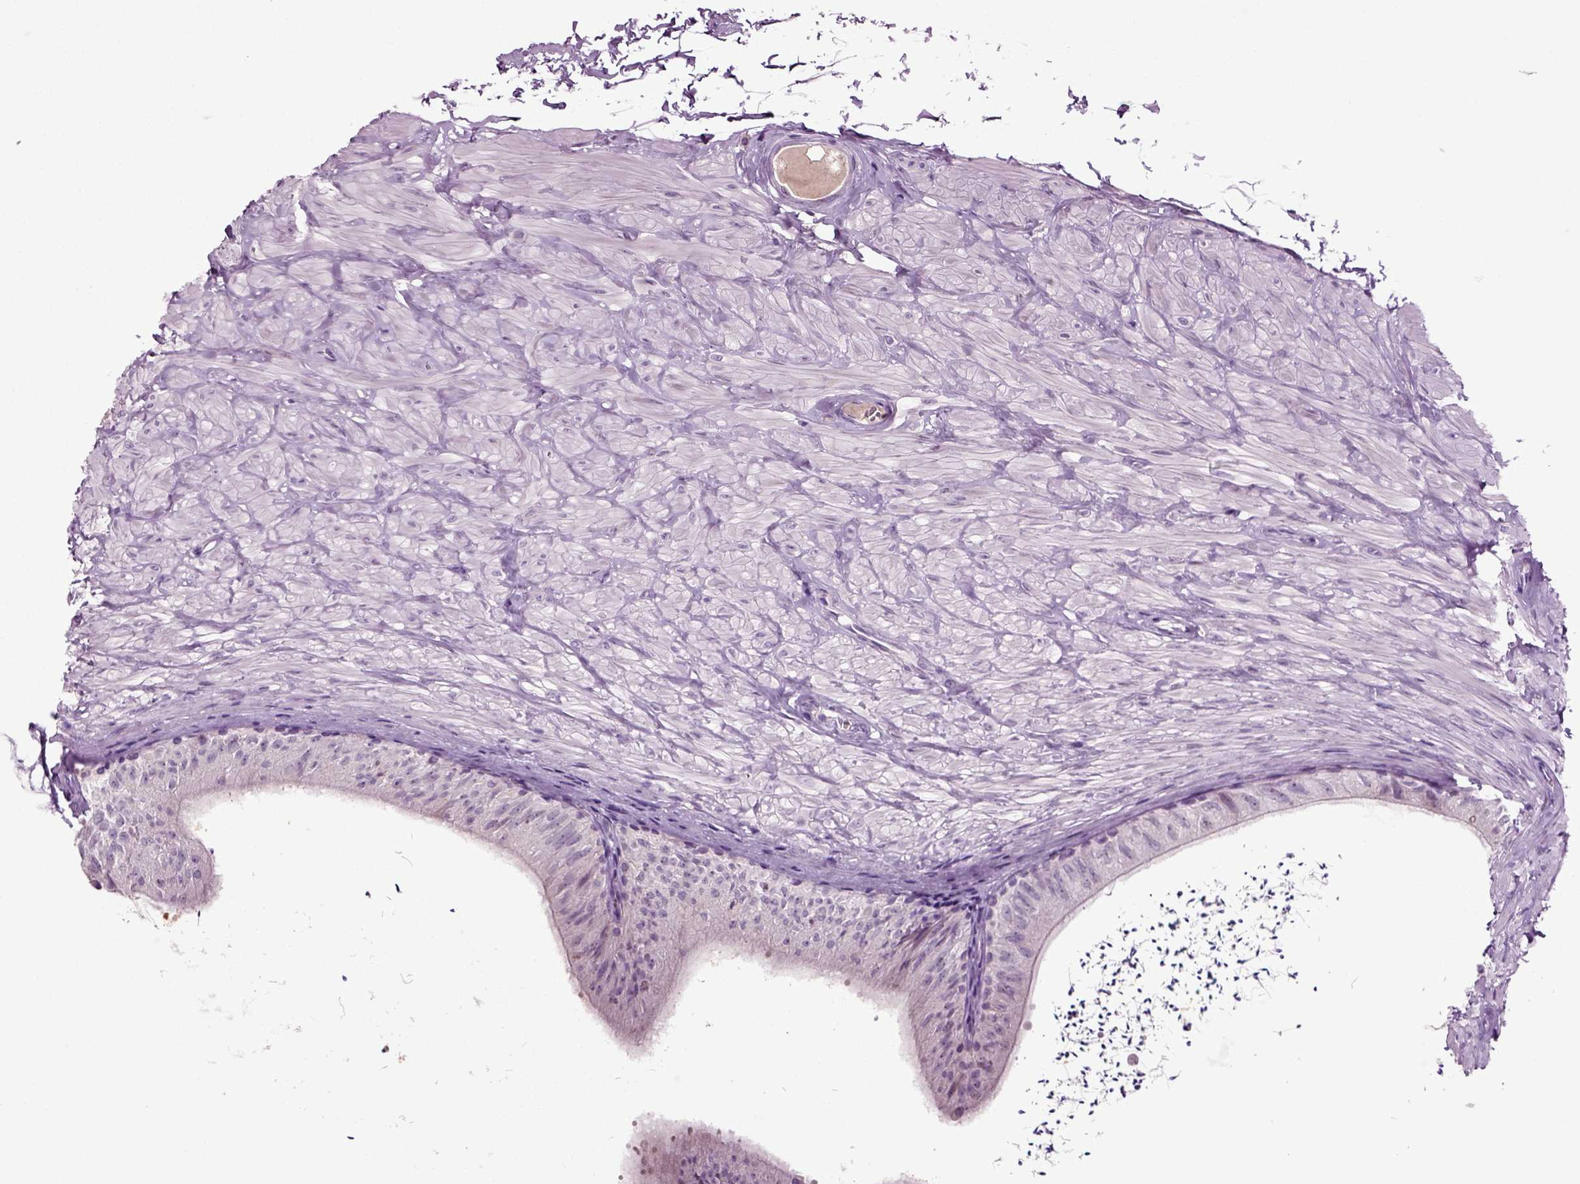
{"staining": {"intensity": "negative", "quantity": "none", "location": "none"}, "tissue": "epididymis", "cell_type": "Glandular cells", "image_type": "normal", "snomed": [{"axis": "morphology", "description": "Normal tissue, NOS"}, {"axis": "topography", "description": "Epididymis"}], "caption": "The photomicrograph demonstrates no significant staining in glandular cells of epididymis.", "gene": "FGF11", "patient": {"sex": "male", "age": 32}}